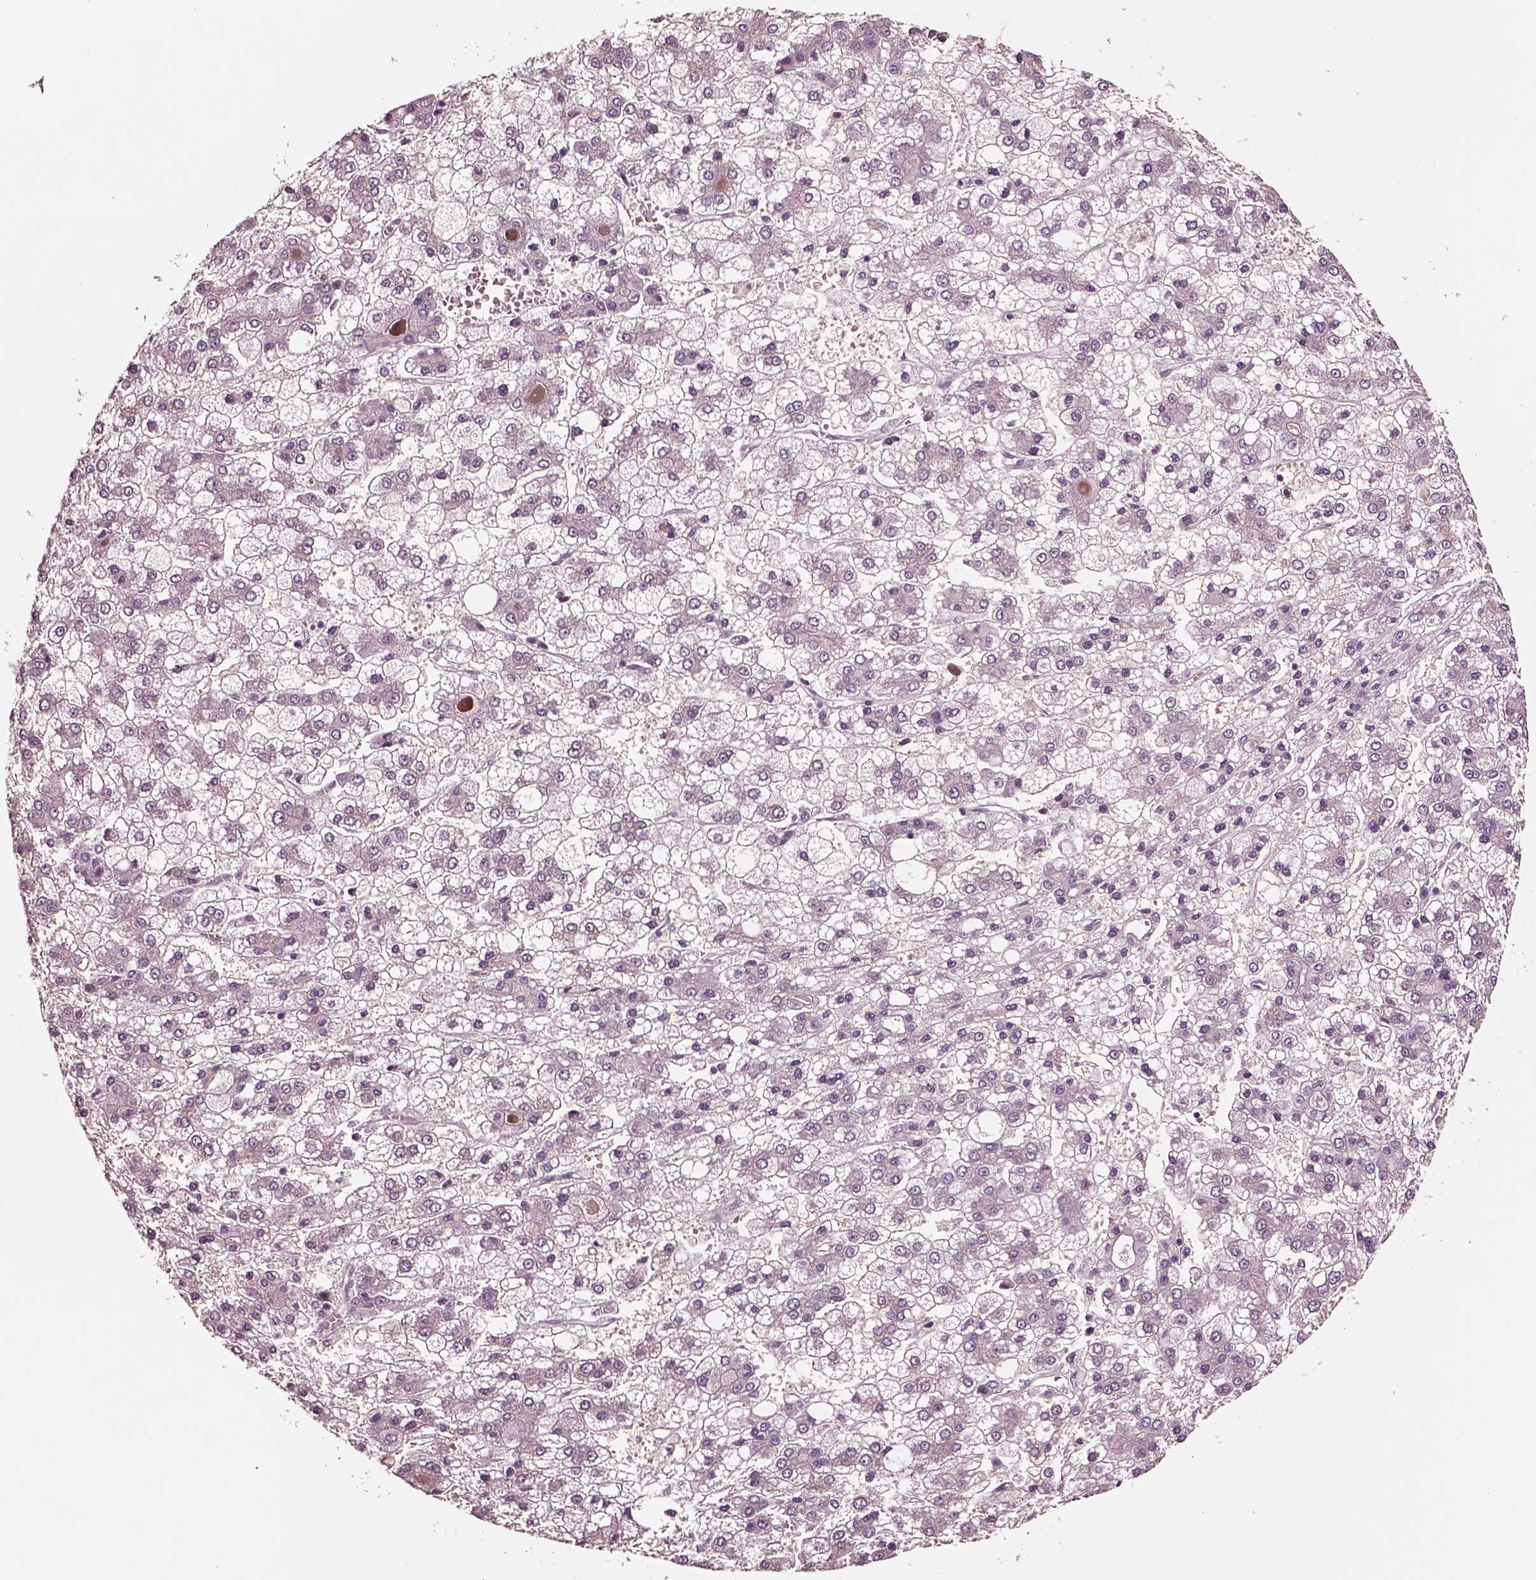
{"staining": {"intensity": "negative", "quantity": "none", "location": "none"}, "tissue": "liver cancer", "cell_type": "Tumor cells", "image_type": "cancer", "snomed": [{"axis": "morphology", "description": "Carcinoma, Hepatocellular, NOS"}, {"axis": "topography", "description": "Liver"}], "caption": "Tumor cells show no significant protein expression in liver cancer (hepatocellular carcinoma). (IHC, brightfield microscopy, high magnification).", "gene": "NMRK2", "patient": {"sex": "male", "age": 73}}